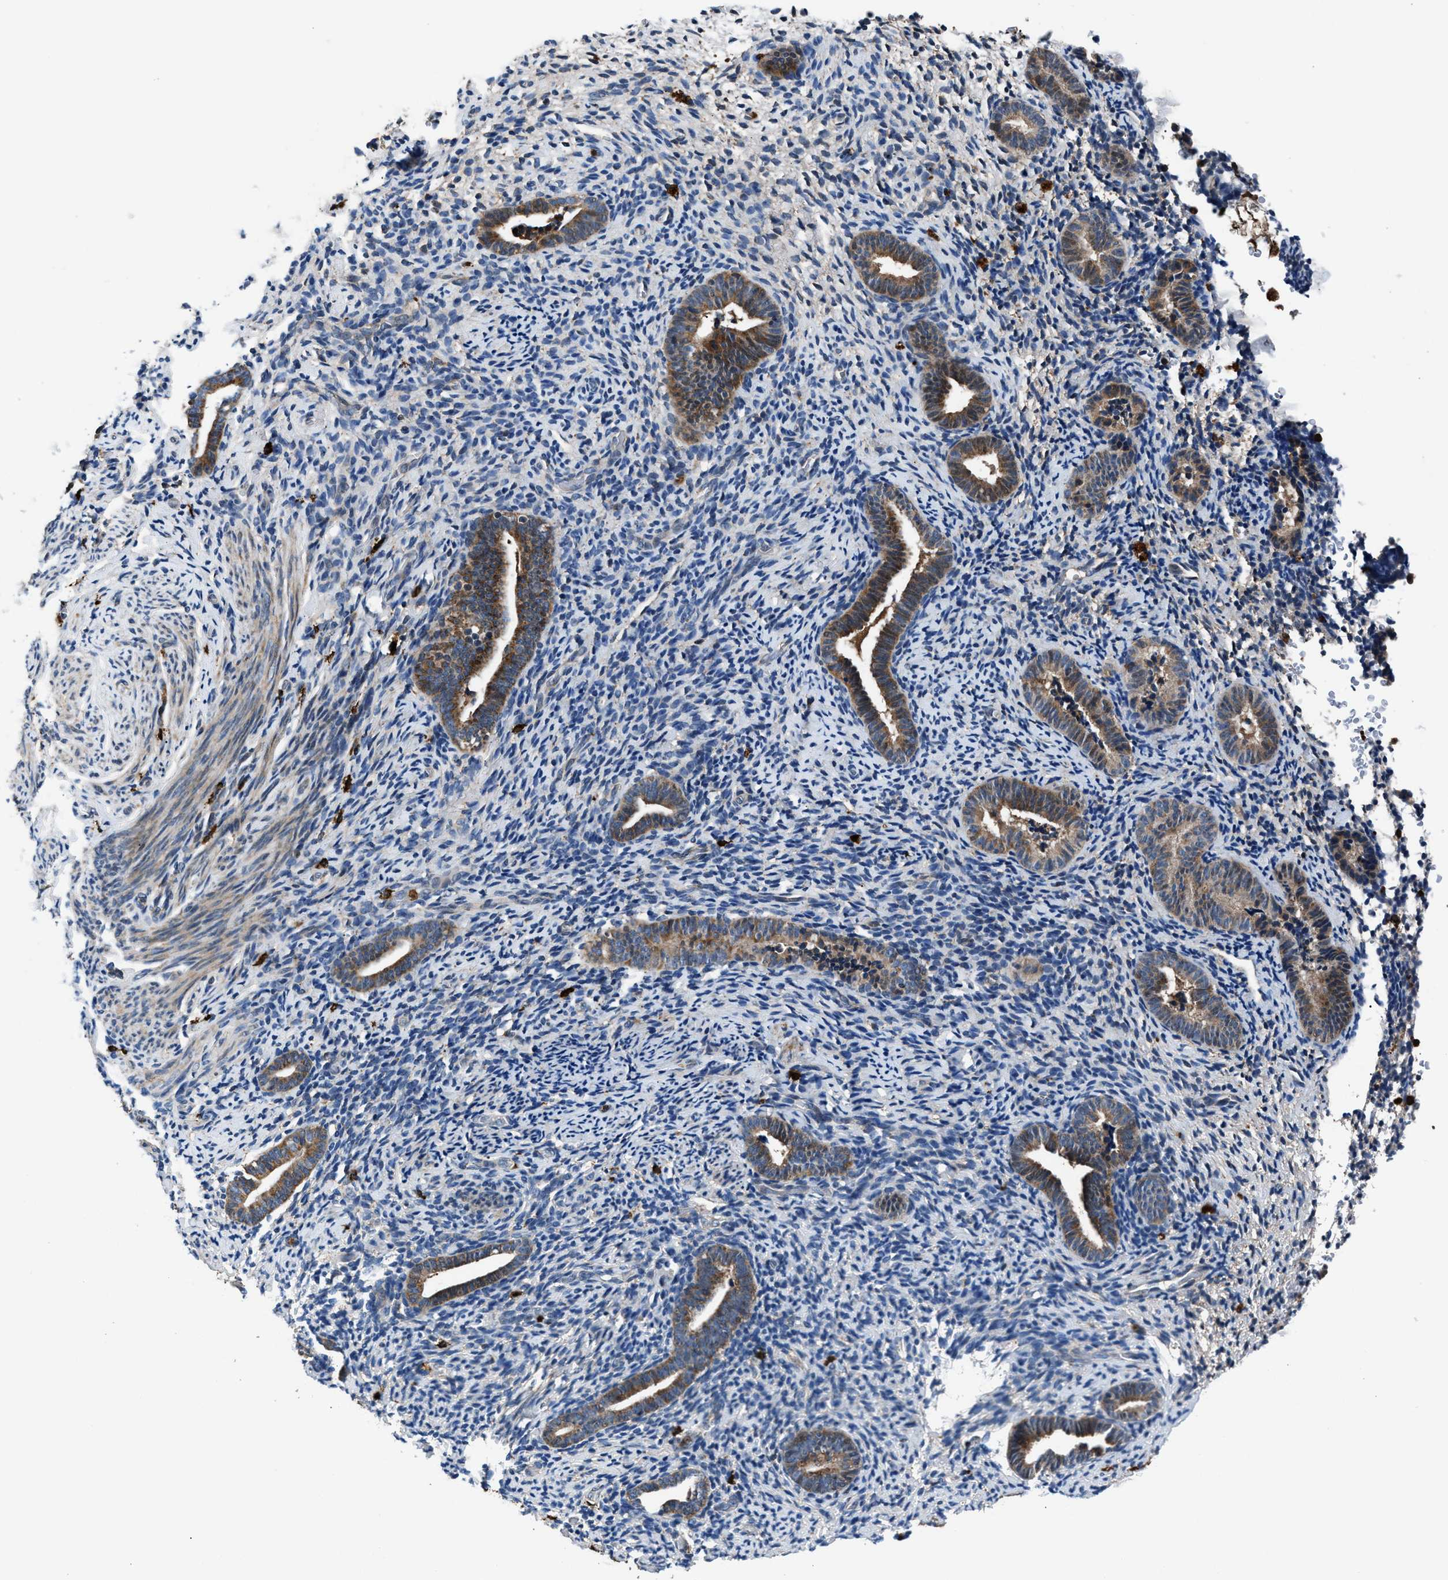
{"staining": {"intensity": "weak", "quantity": "<25%", "location": "cytoplasmic/membranous"}, "tissue": "endometrium", "cell_type": "Cells in endometrial stroma", "image_type": "normal", "snomed": [{"axis": "morphology", "description": "Normal tissue, NOS"}, {"axis": "topography", "description": "Endometrium"}], "caption": "Immunohistochemistry photomicrograph of normal endometrium: endometrium stained with DAB (3,3'-diaminobenzidine) demonstrates no significant protein positivity in cells in endometrial stroma. (DAB (3,3'-diaminobenzidine) immunohistochemistry (IHC) with hematoxylin counter stain).", "gene": "FAM221A", "patient": {"sex": "female", "age": 51}}